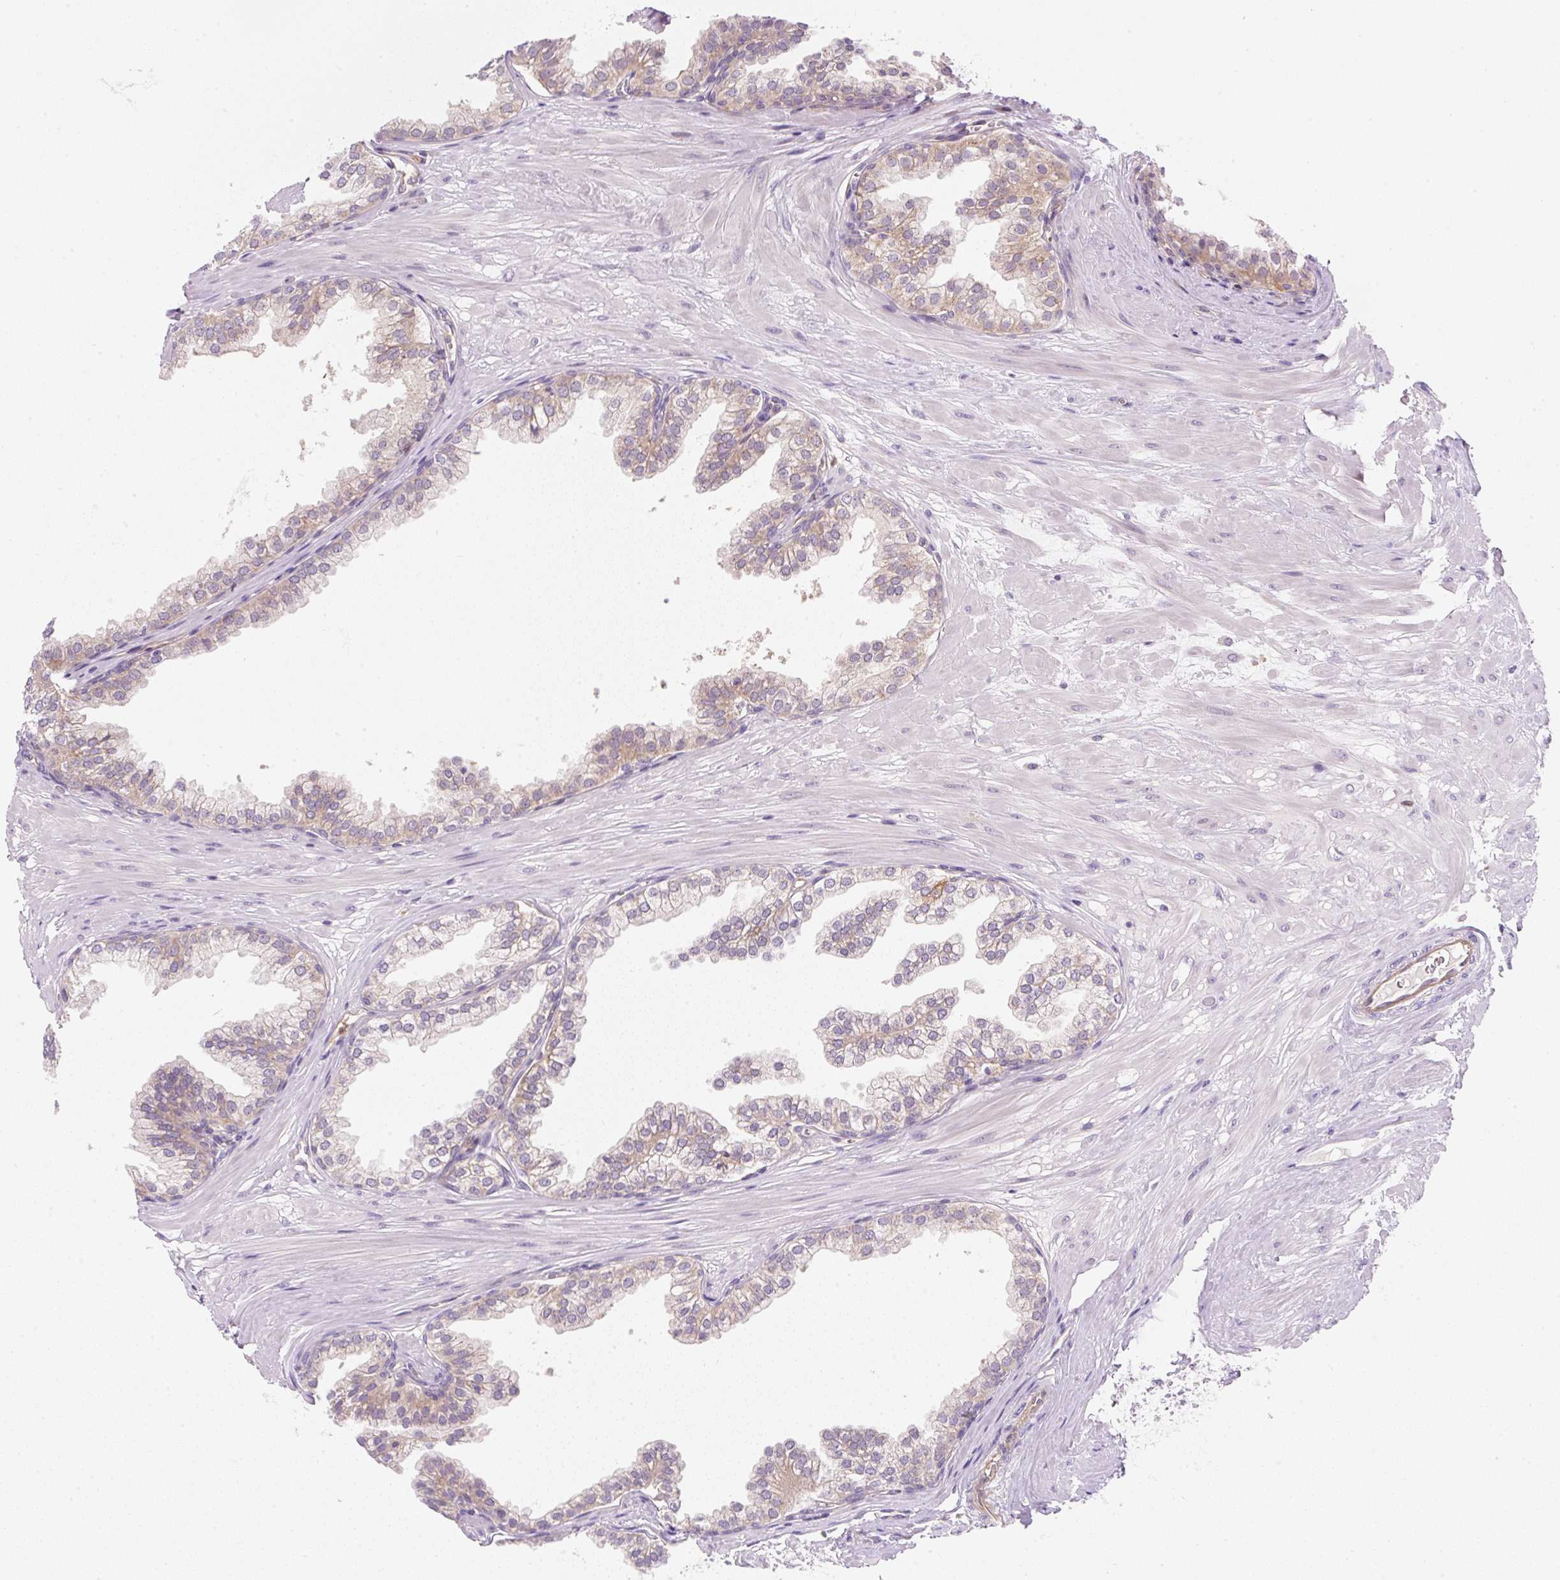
{"staining": {"intensity": "weak", "quantity": "25%-75%", "location": "cytoplasmic/membranous"}, "tissue": "prostate", "cell_type": "Glandular cells", "image_type": "normal", "snomed": [{"axis": "morphology", "description": "Normal tissue, NOS"}, {"axis": "topography", "description": "Prostate"}, {"axis": "topography", "description": "Peripheral nerve tissue"}], "caption": "DAB immunohistochemical staining of normal human prostate shows weak cytoplasmic/membranous protein positivity in approximately 25%-75% of glandular cells. (DAB IHC with brightfield microscopy, high magnification).", "gene": "OMA1", "patient": {"sex": "male", "age": 55}}